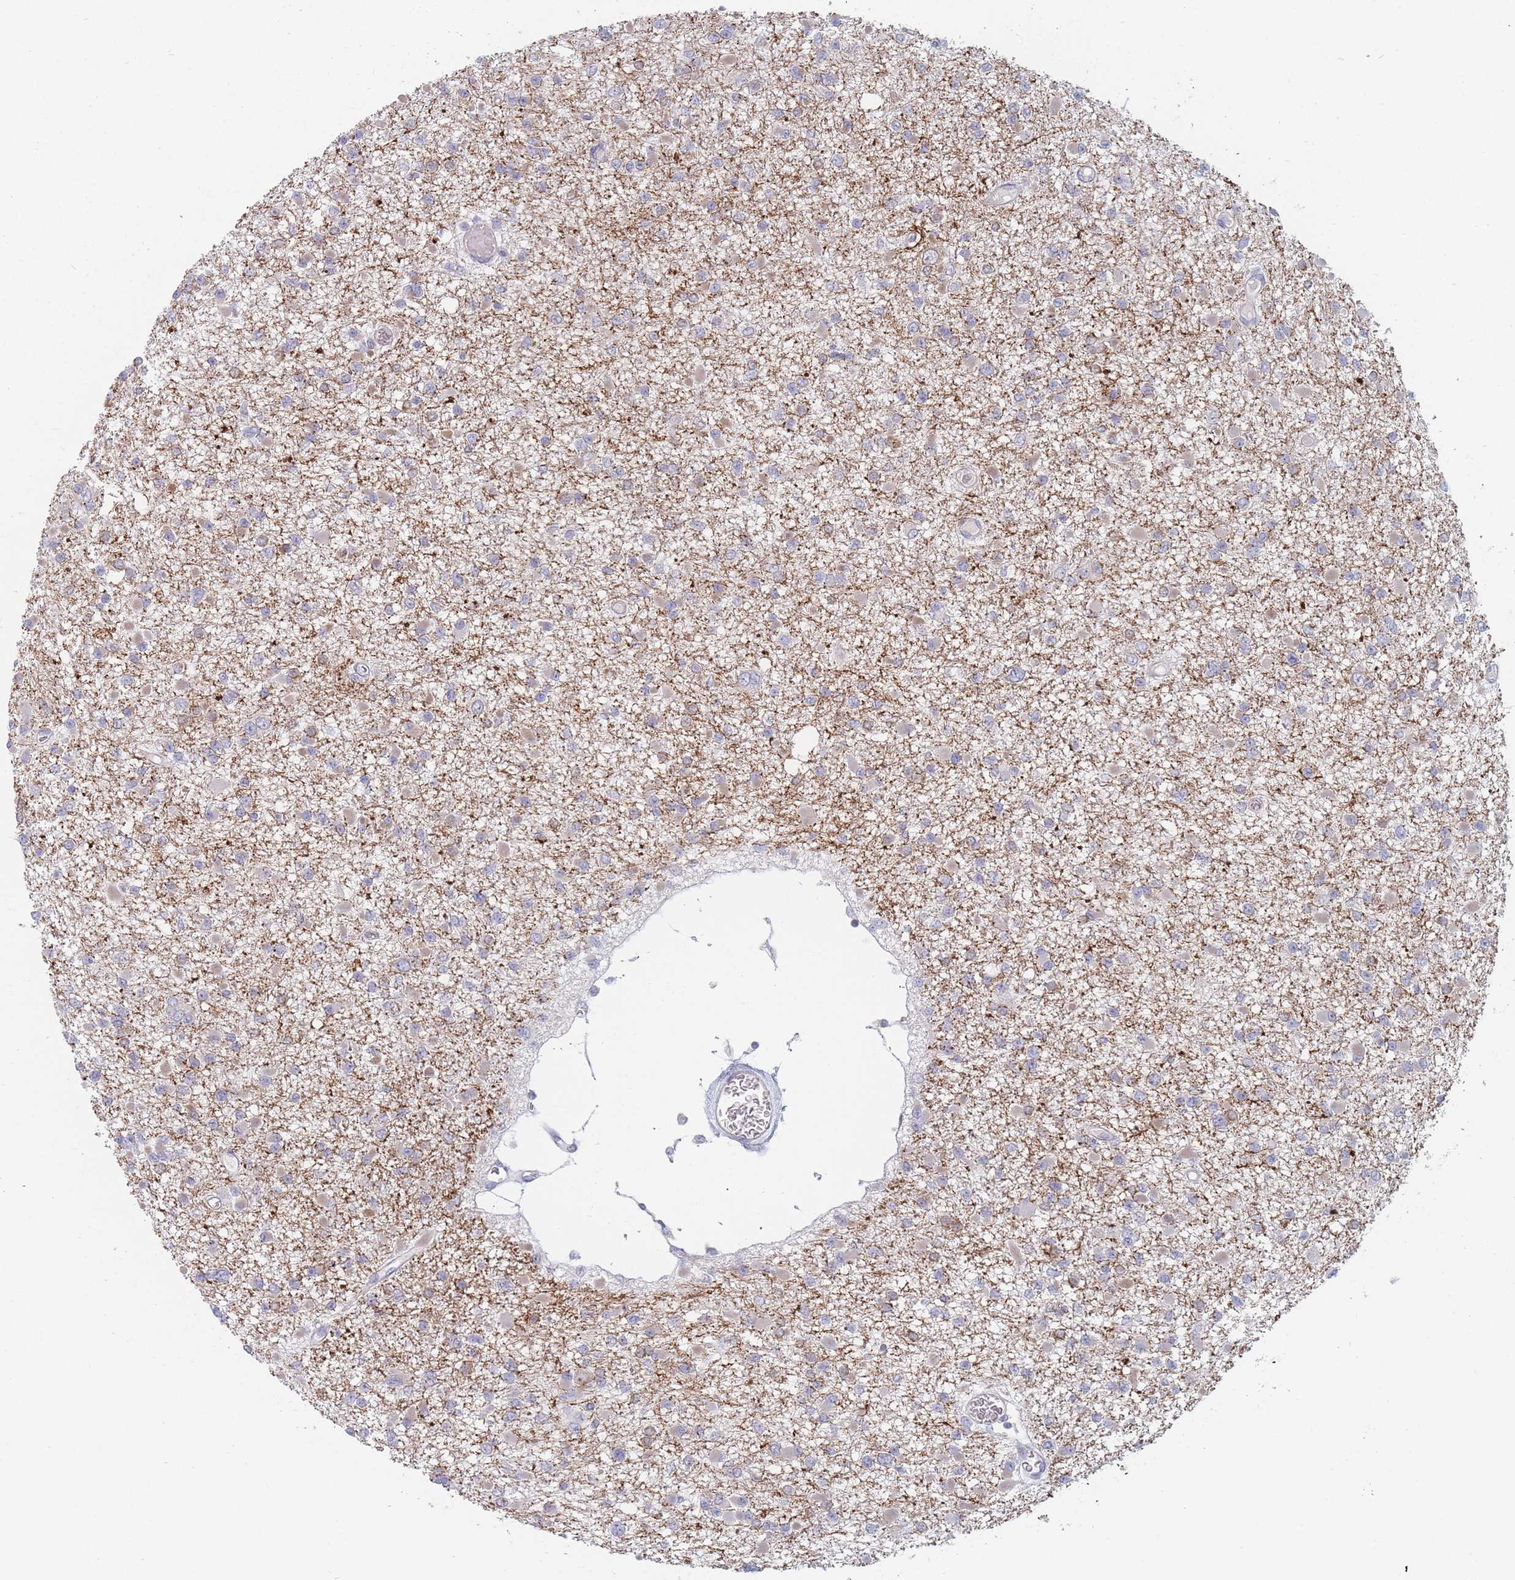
{"staining": {"intensity": "negative", "quantity": "none", "location": "none"}, "tissue": "glioma", "cell_type": "Tumor cells", "image_type": "cancer", "snomed": [{"axis": "morphology", "description": "Glioma, malignant, Low grade"}, {"axis": "topography", "description": "Brain"}], "caption": "Immunohistochemistry (IHC) of glioma displays no staining in tumor cells.", "gene": "SPATS1", "patient": {"sex": "female", "age": 22}}